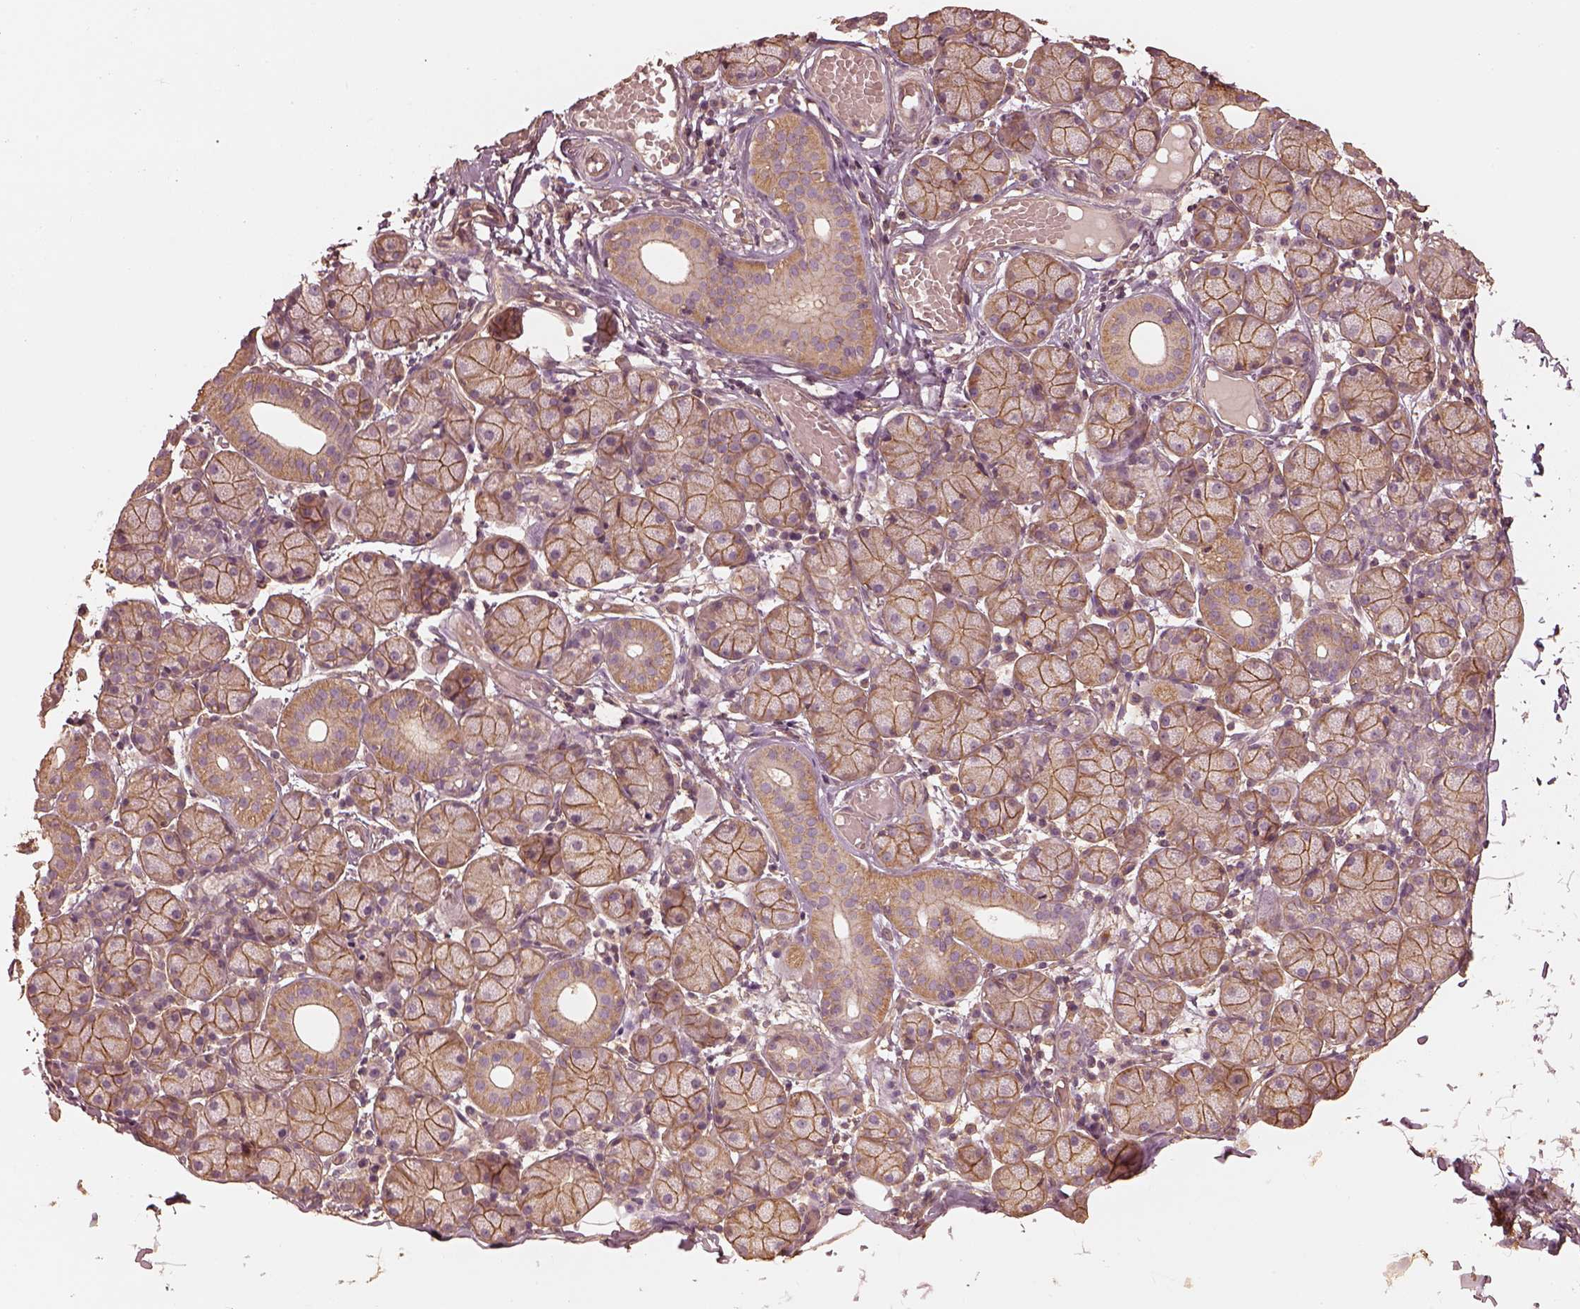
{"staining": {"intensity": "strong", "quantity": "25%-75%", "location": "cytoplasmic/membranous"}, "tissue": "salivary gland", "cell_type": "Glandular cells", "image_type": "normal", "snomed": [{"axis": "morphology", "description": "Normal tissue, NOS"}, {"axis": "topography", "description": "Salivary gland"}], "caption": "Immunohistochemical staining of unremarkable human salivary gland demonstrates strong cytoplasmic/membranous protein staining in about 25%-75% of glandular cells. (DAB IHC, brown staining for protein, blue staining for nuclei).", "gene": "WDR7", "patient": {"sex": "female", "age": 24}}